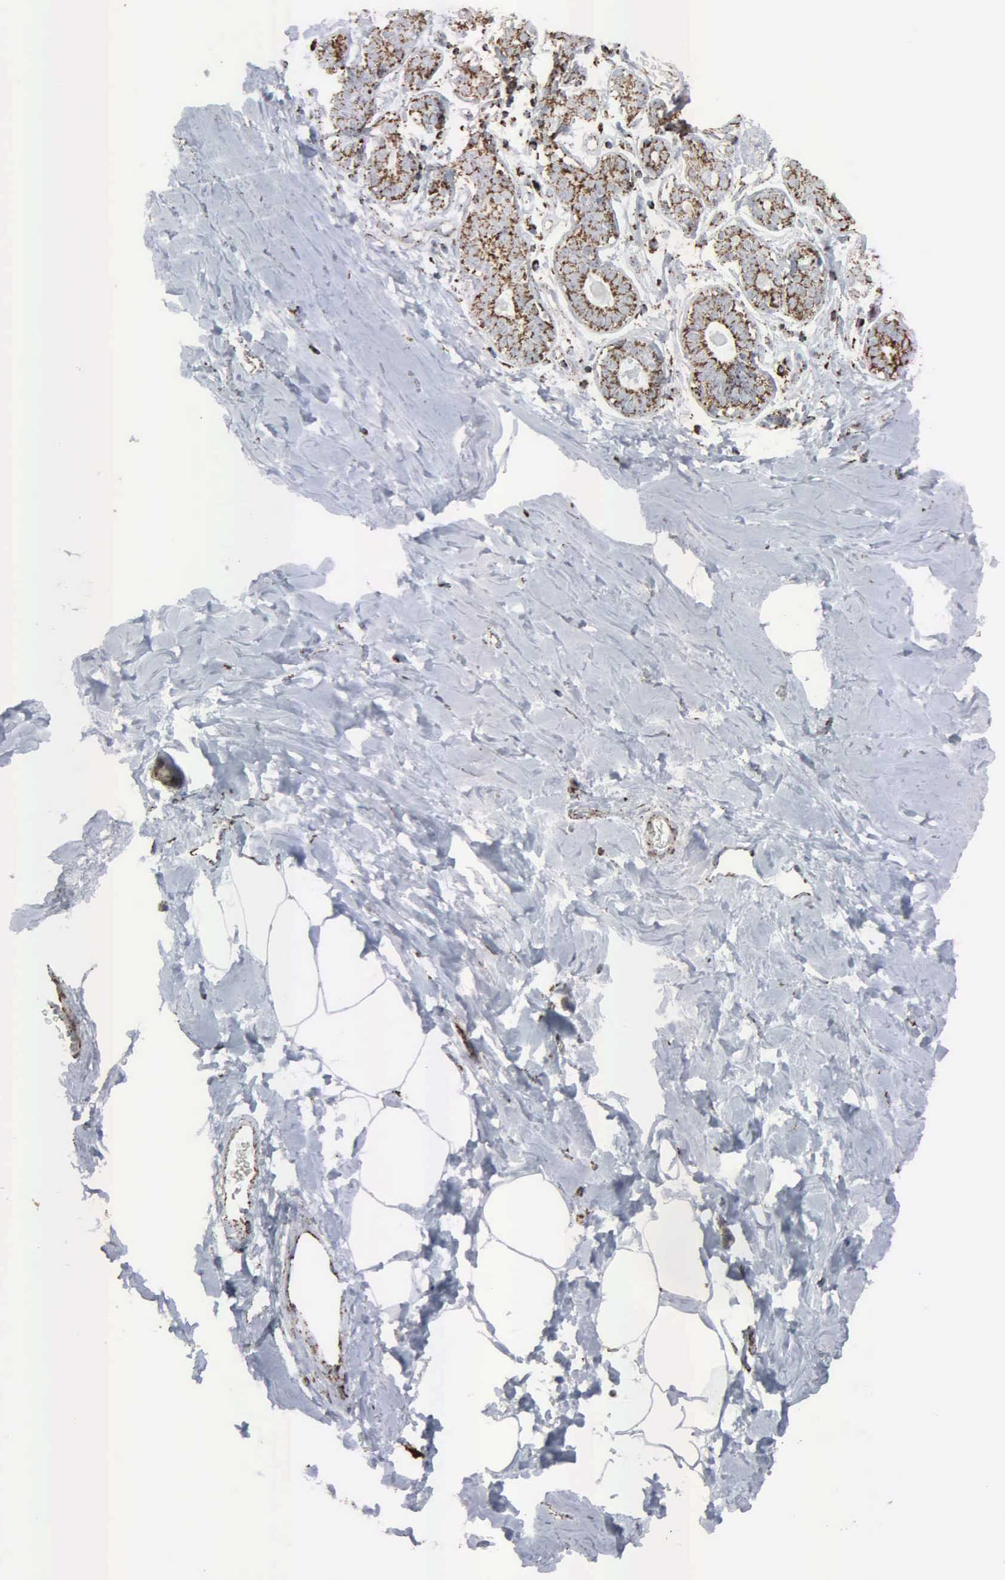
{"staining": {"intensity": "negative", "quantity": "25%-75%", "location": "cytoplasmic/membranous"}, "tissue": "breast", "cell_type": "Adipocytes", "image_type": "normal", "snomed": [{"axis": "morphology", "description": "Normal tissue, NOS"}, {"axis": "topography", "description": "Breast"}], "caption": "The photomicrograph shows no significant staining in adipocytes of breast. (DAB (3,3'-diaminobenzidine) immunohistochemistry (IHC), high magnification).", "gene": "HSPA9", "patient": {"sex": "female", "age": 44}}